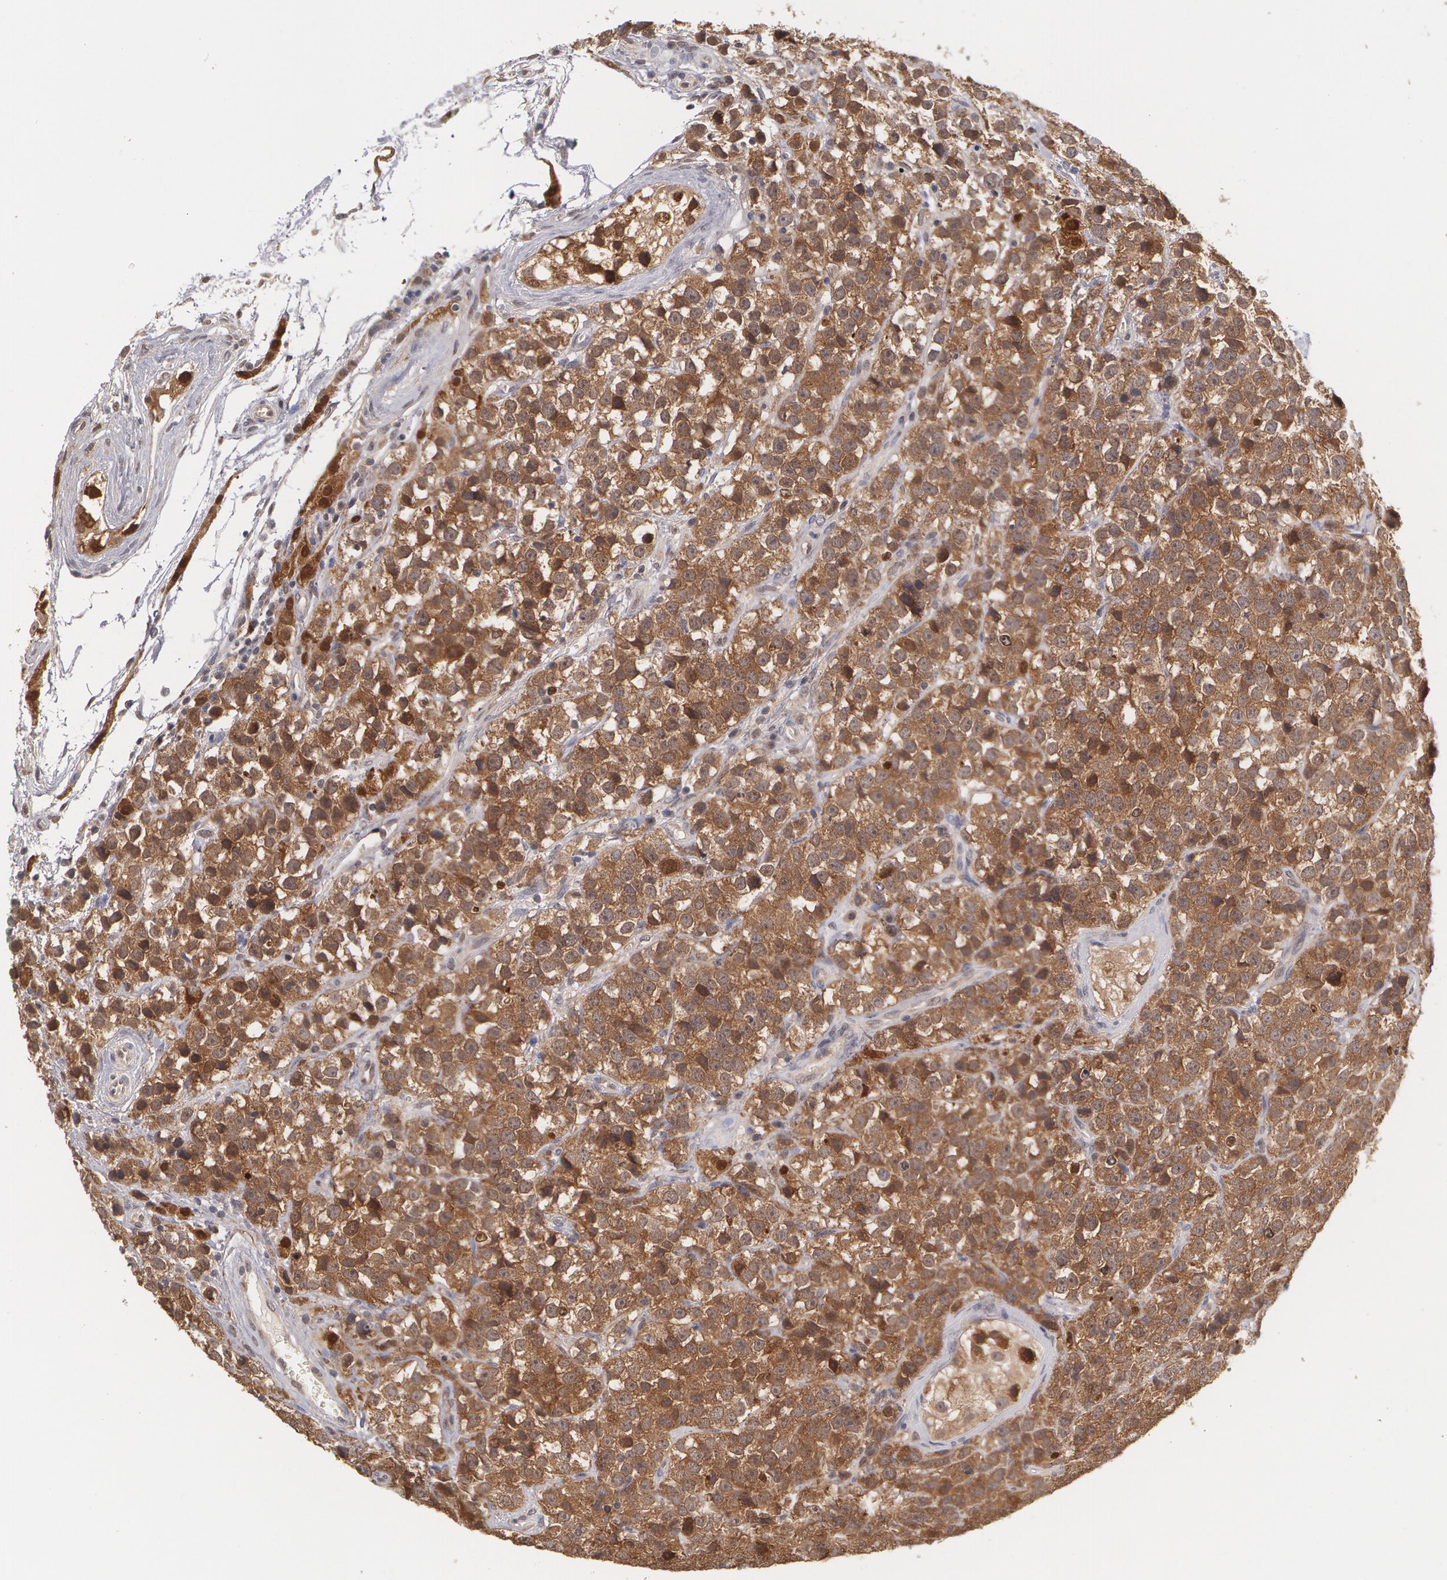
{"staining": {"intensity": "moderate", "quantity": ">75%", "location": "cytoplasmic/membranous"}, "tissue": "testis cancer", "cell_type": "Tumor cells", "image_type": "cancer", "snomed": [{"axis": "morphology", "description": "Seminoma, NOS"}, {"axis": "topography", "description": "Testis"}], "caption": "The histopathology image exhibits a brown stain indicating the presence of a protein in the cytoplasmic/membranous of tumor cells in seminoma (testis).", "gene": "TXNRD1", "patient": {"sex": "male", "age": 25}}